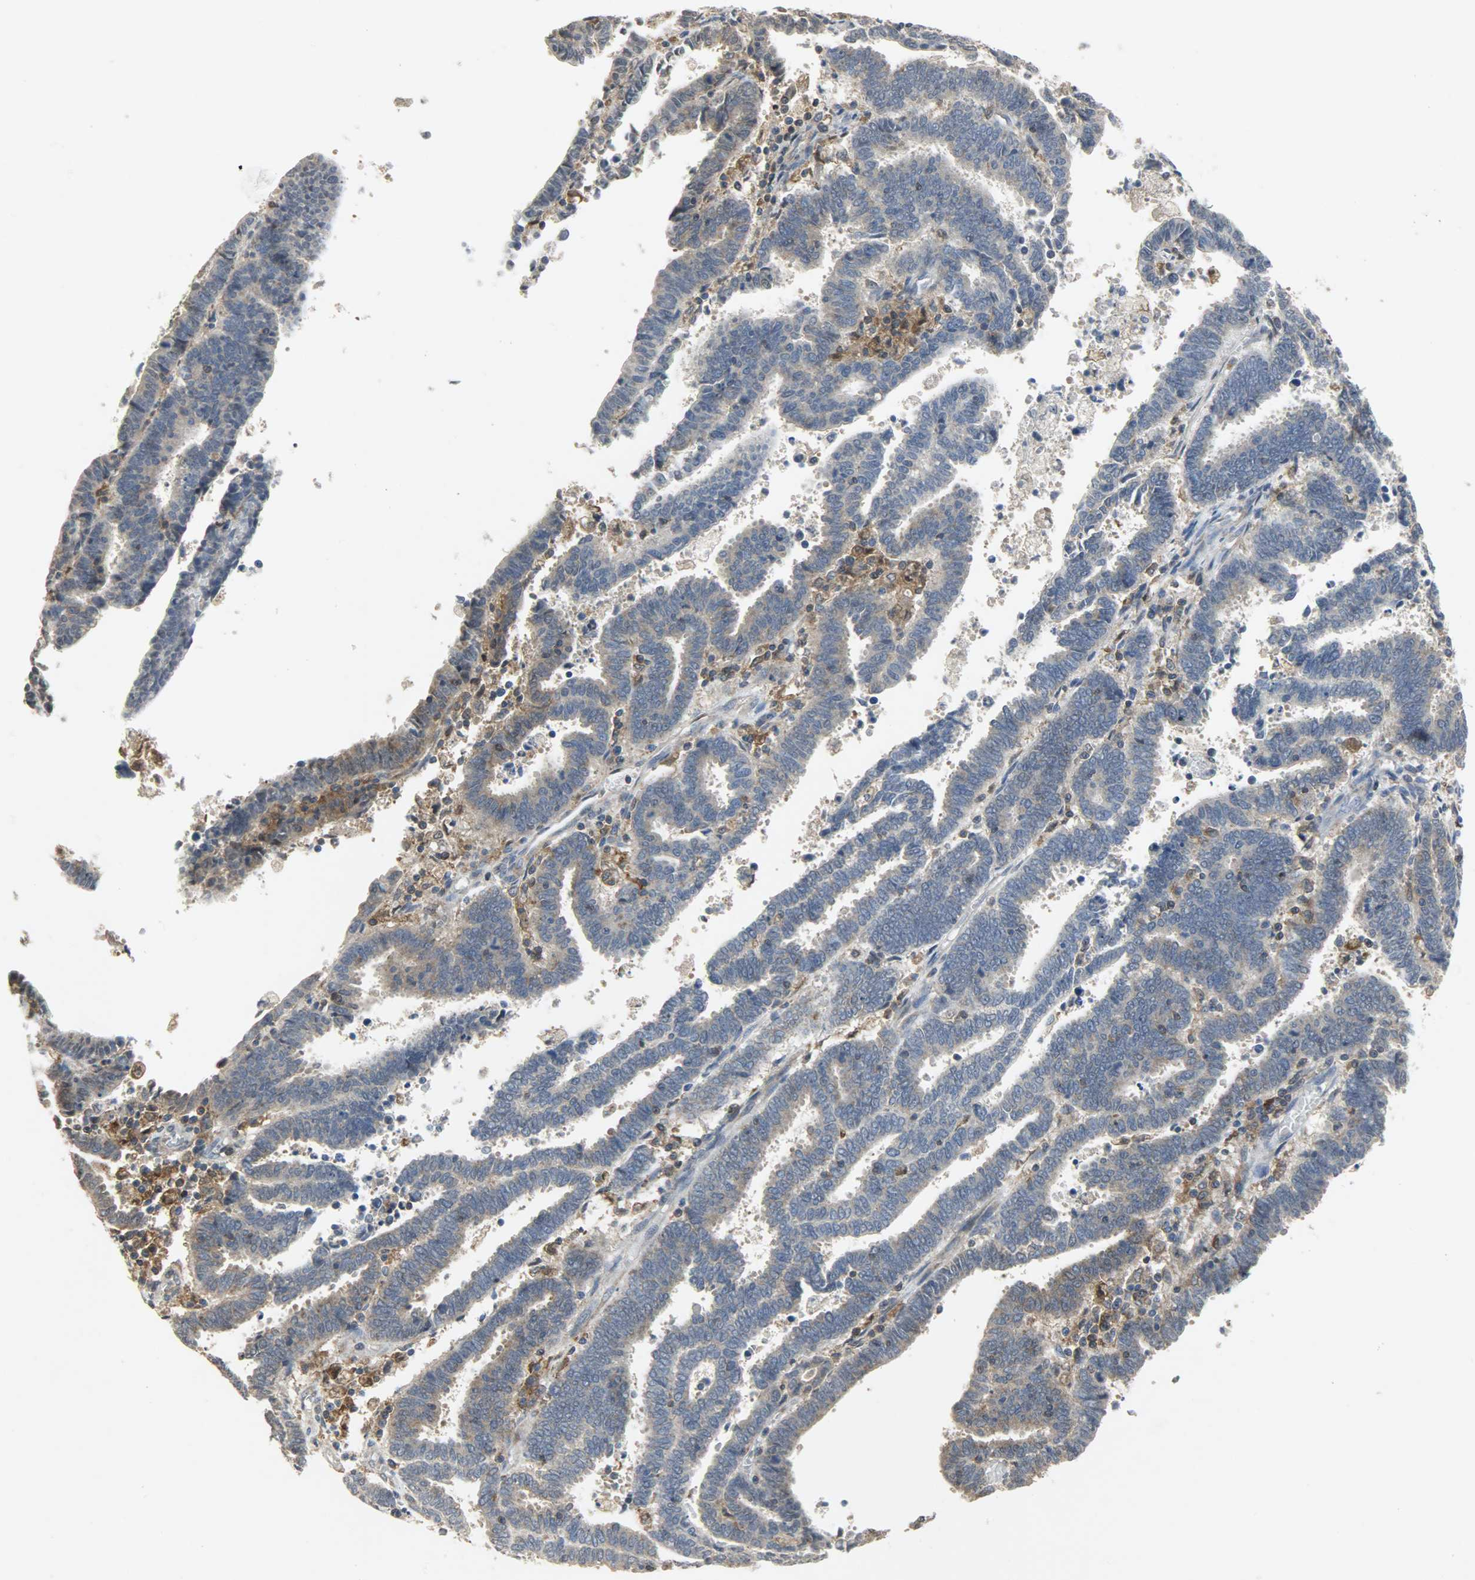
{"staining": {"intensity": "moderate", "quantity": ">75%", "location": "cytoplasmic/membranous"}, "tissue": "endometrial cancer", "cell_type": "Tumor cells", "image_type": "cancer", "snomed": [{"axis": "morphology", "description": "Adenocarcinoma, NOS"}, {"axis": "topography", "description": "Uterus"}], "caption": "There is medium levels of moderate cytoplasmic/membranous expression in tumor cells of adenocarcinoma (endometrial), as demonstrated by immunohistochemical staining (brown color).", "gene": "TRIM21", "patient": {"sex": "female", "age": 83}}